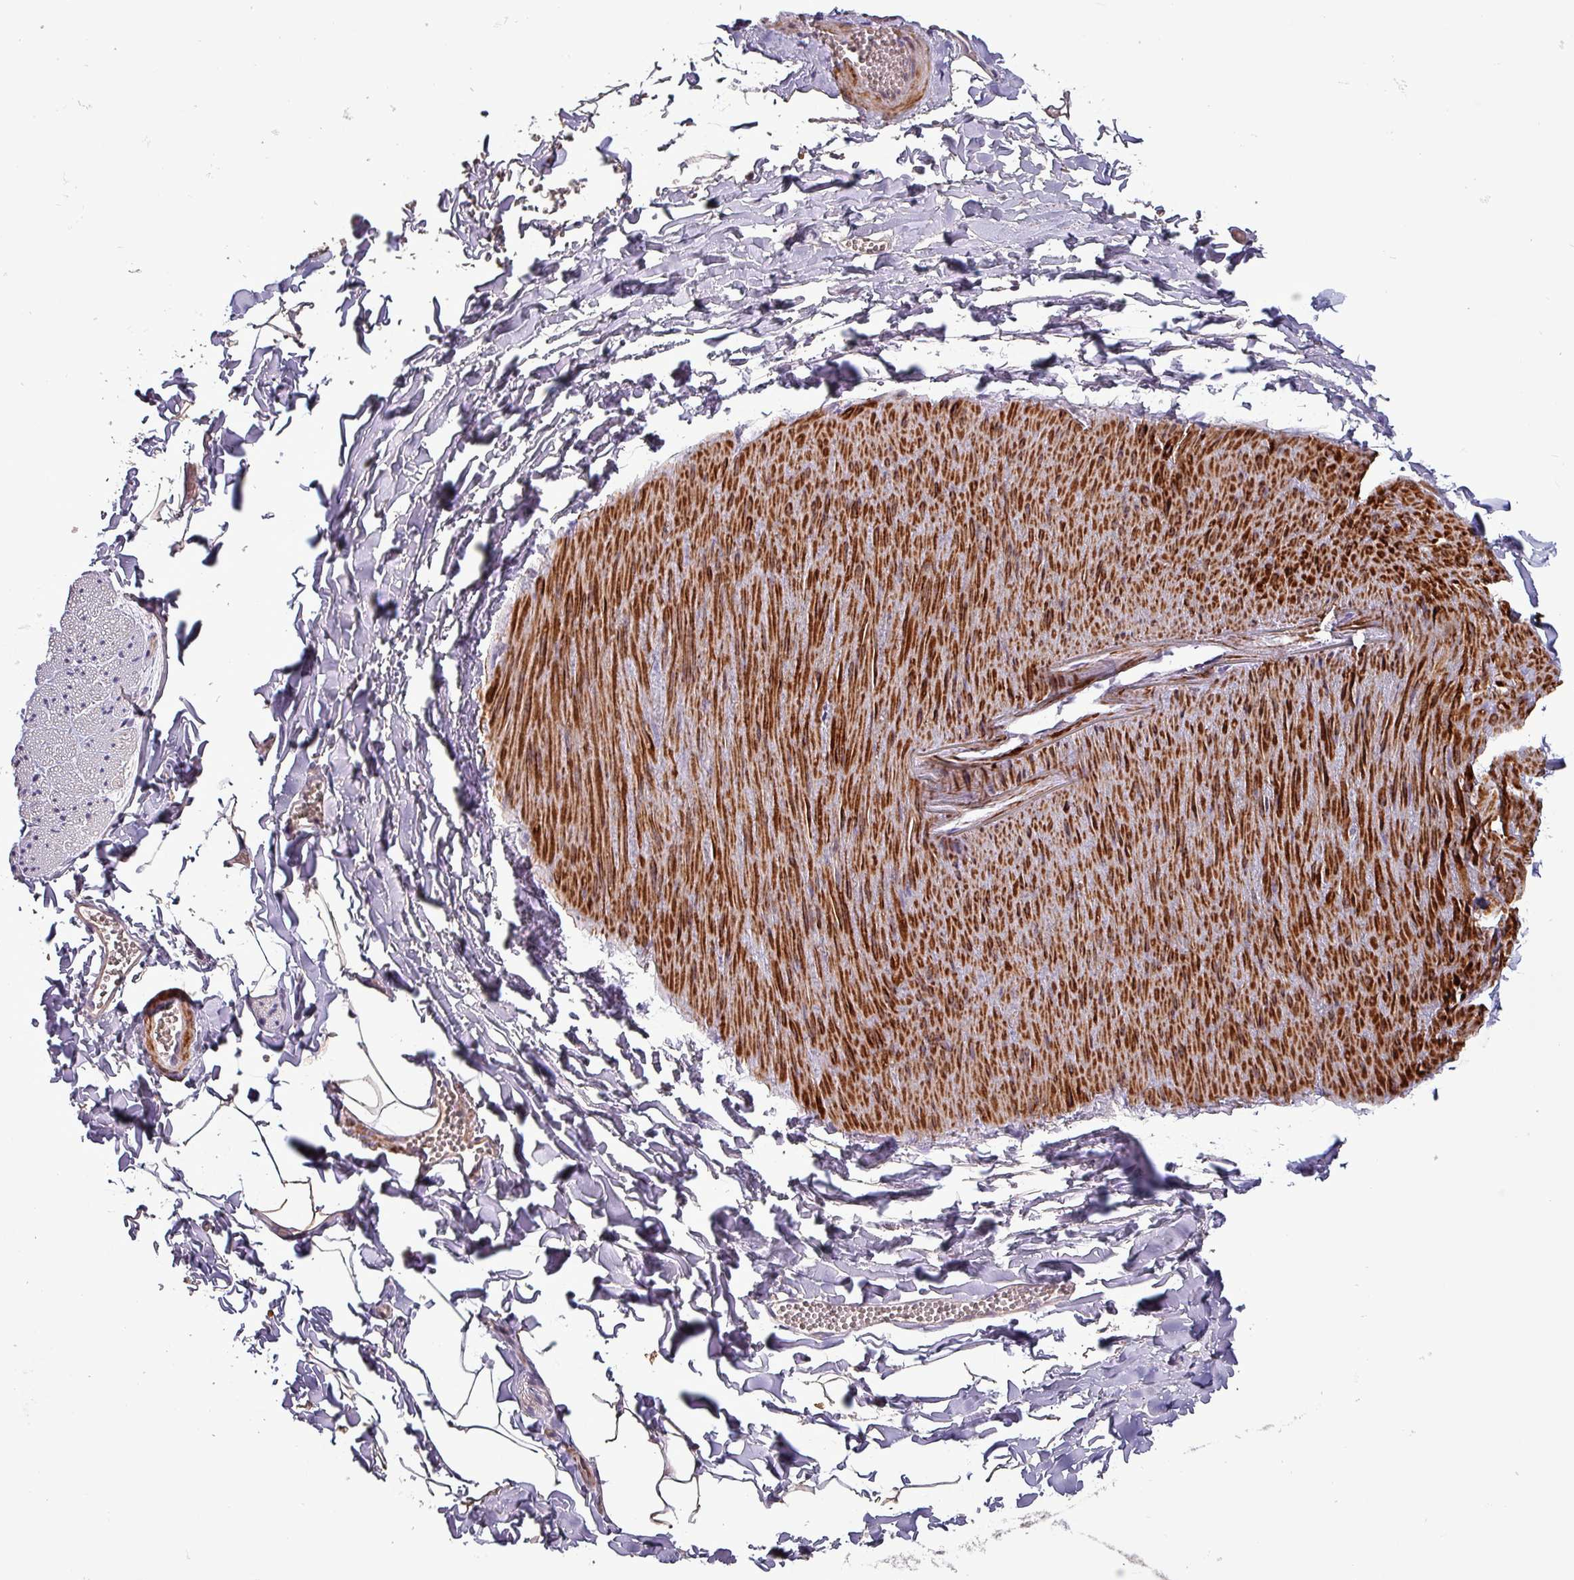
{"staining": {"intensity": "weak", "quantity": "<25%", "location": "cytoplasmic/membranous"}, "tissue": "adipose tissue", "cell_type": "Adipocytes", "image_type": "normal", "snomed": [{"axis": "morphology", "description": "Normal tissue, NOS"}, {"axis": "topography", "description": "Gallbladder"}, {"axis": "topography", "description": "Peripheral nerve tissue"}], "caption": "DAB immunohistochemical staining of unremarkable human adipose tissue exhibits no significant expression in adipocytes.", "gene": "TPRA1", "patient": {"sex": "male", "age": 38}}